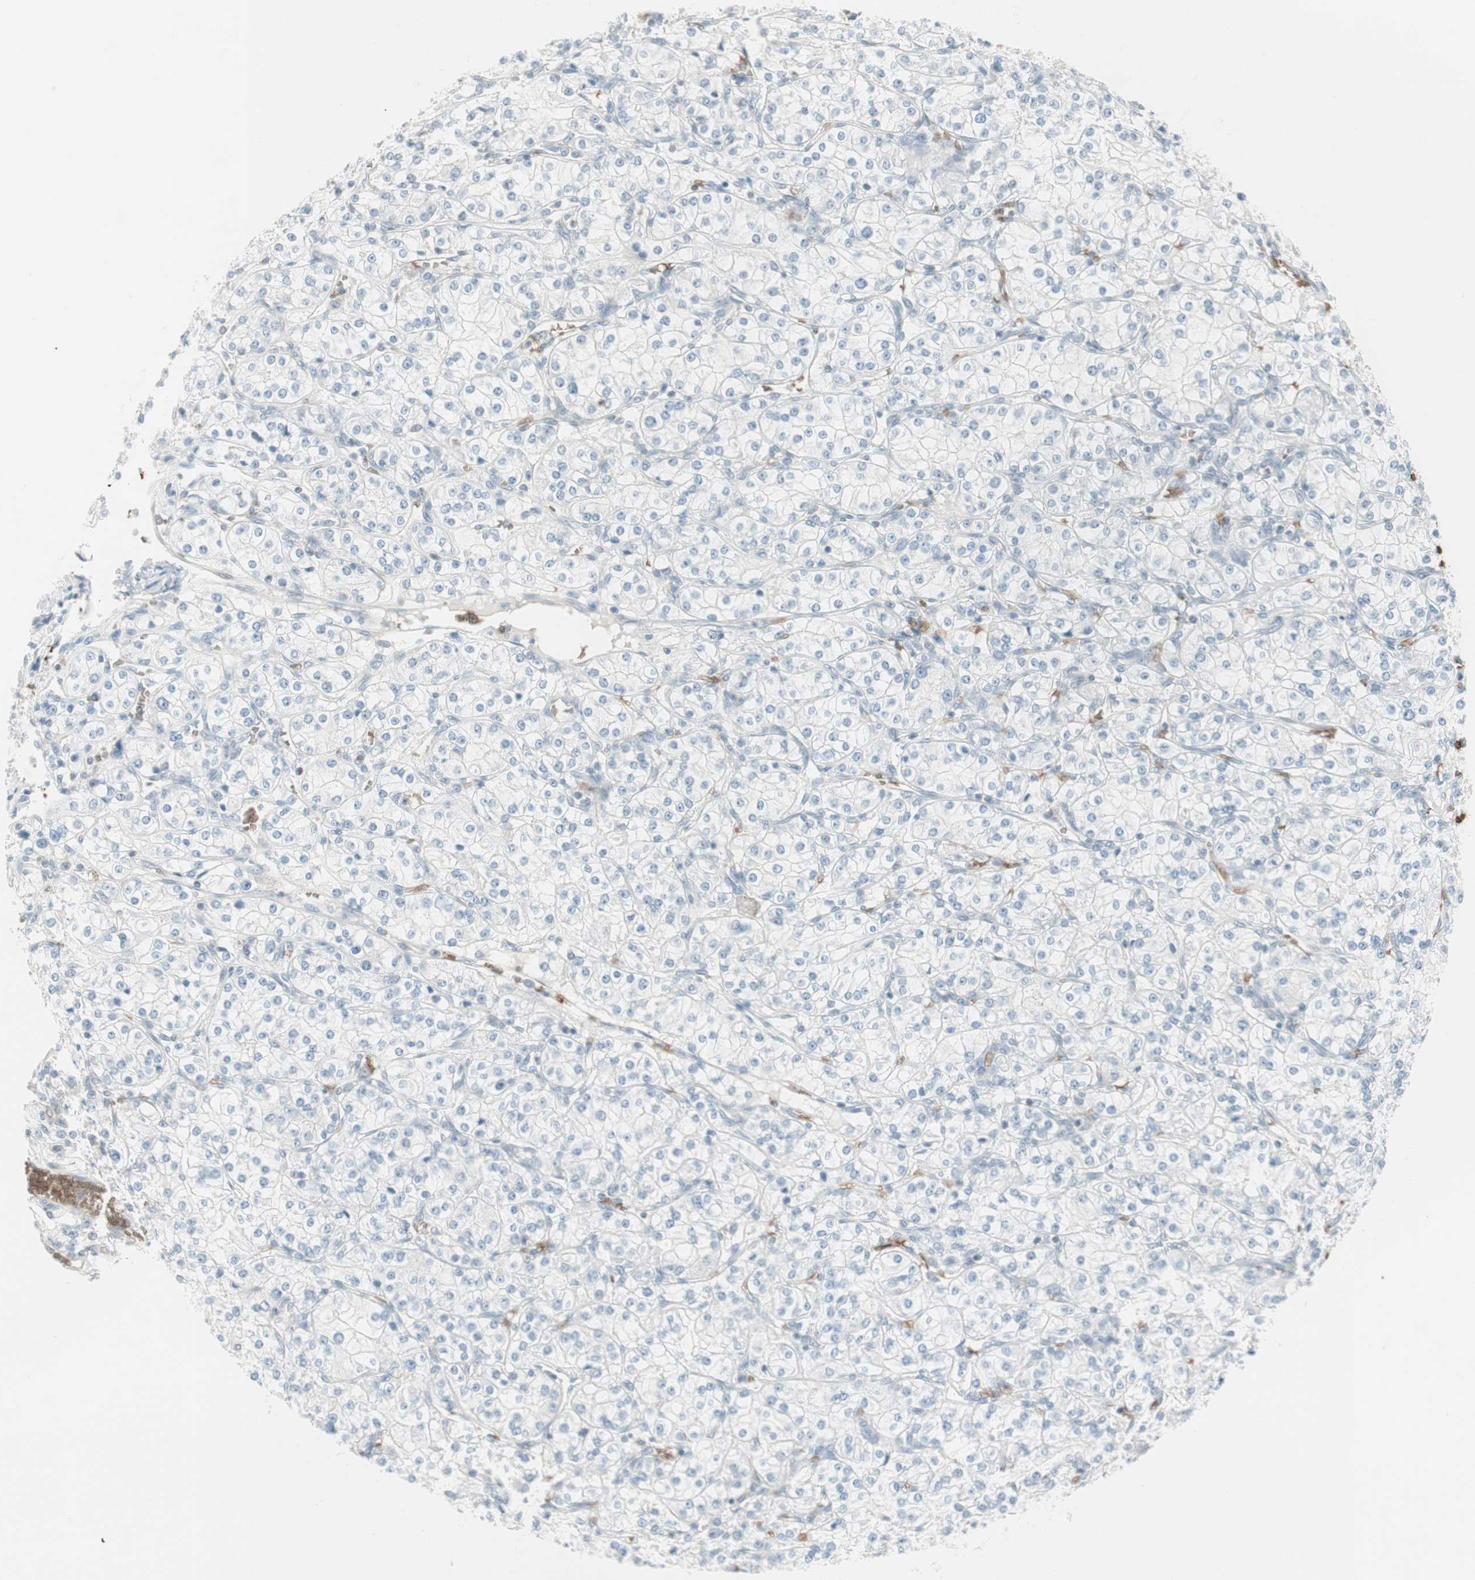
{"staining": {"intensity": "negative", "quantity": "none", "location": "none"}, "tissue": "renal cancer", "cell_type": "Tumor cells", "image_type": "cancer", "snomed": [{"axis": "morphology", "description": "Adenocarcinoma, NOS"}, {"axis": "topography", "description": "Kidney"}], "caption": "This is an immunohistochemistry image of adenocarcinoma (renal). There is no positivity in tumor cells.", "gene": "MAP4K1", "patient": {"sex": "male", "age": 77}}